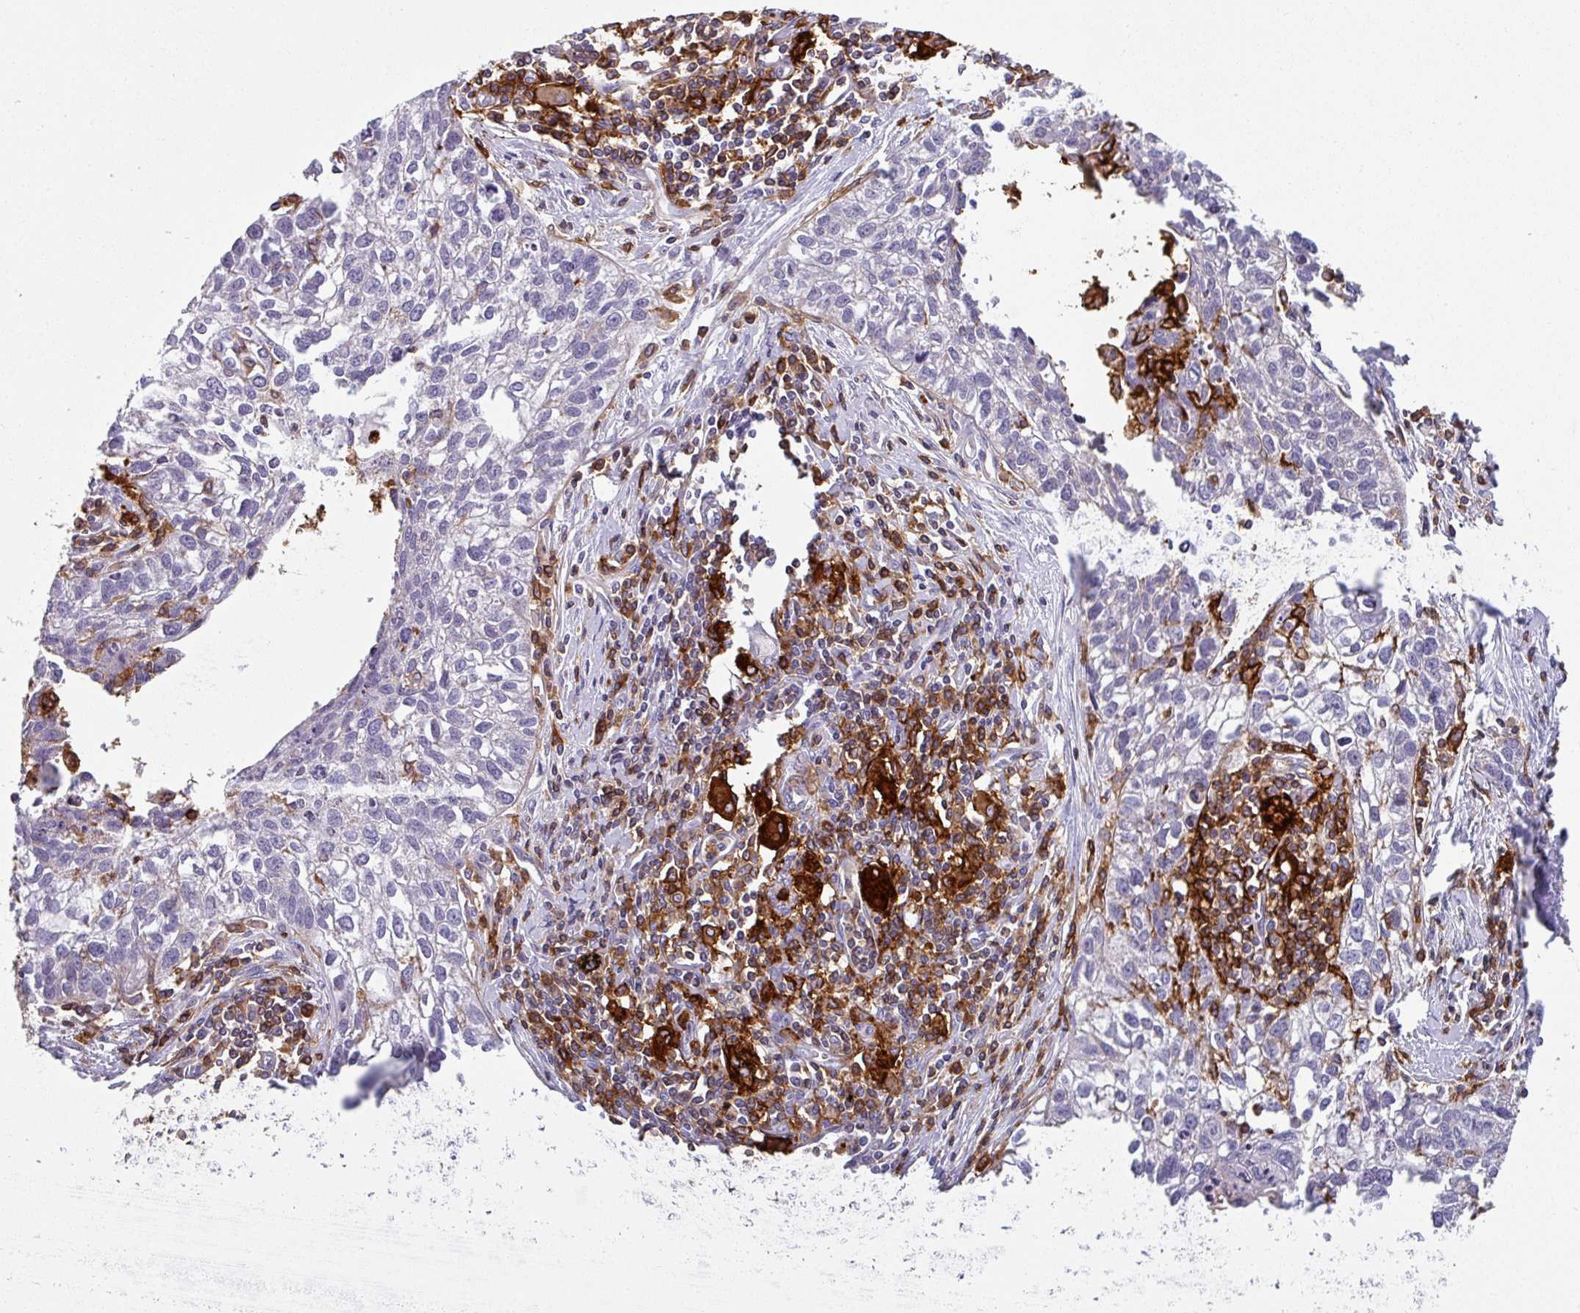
{"staining": {"intensity": "negative", "quantity": "none", "location": "none"}, "tissue": "lung cancer", "cell_type": "Tumor cells", "image_type": "cancer", "snomed": [{"axis": "morphology", "description": "Squamous cell carcinoma, NOS"}, {"axis": "topography", "description": "Lung"}], "caption": "Immunohistochemistry (IHC) photomicrograph of neoplastic tissue: human lung cancer stained with DAB (3,3'-diaminobenzidine) shows no significant protein positivity in tumor cells.", "gene": "EXOSC5", "patient": {"sex": "male", "age": 74}}